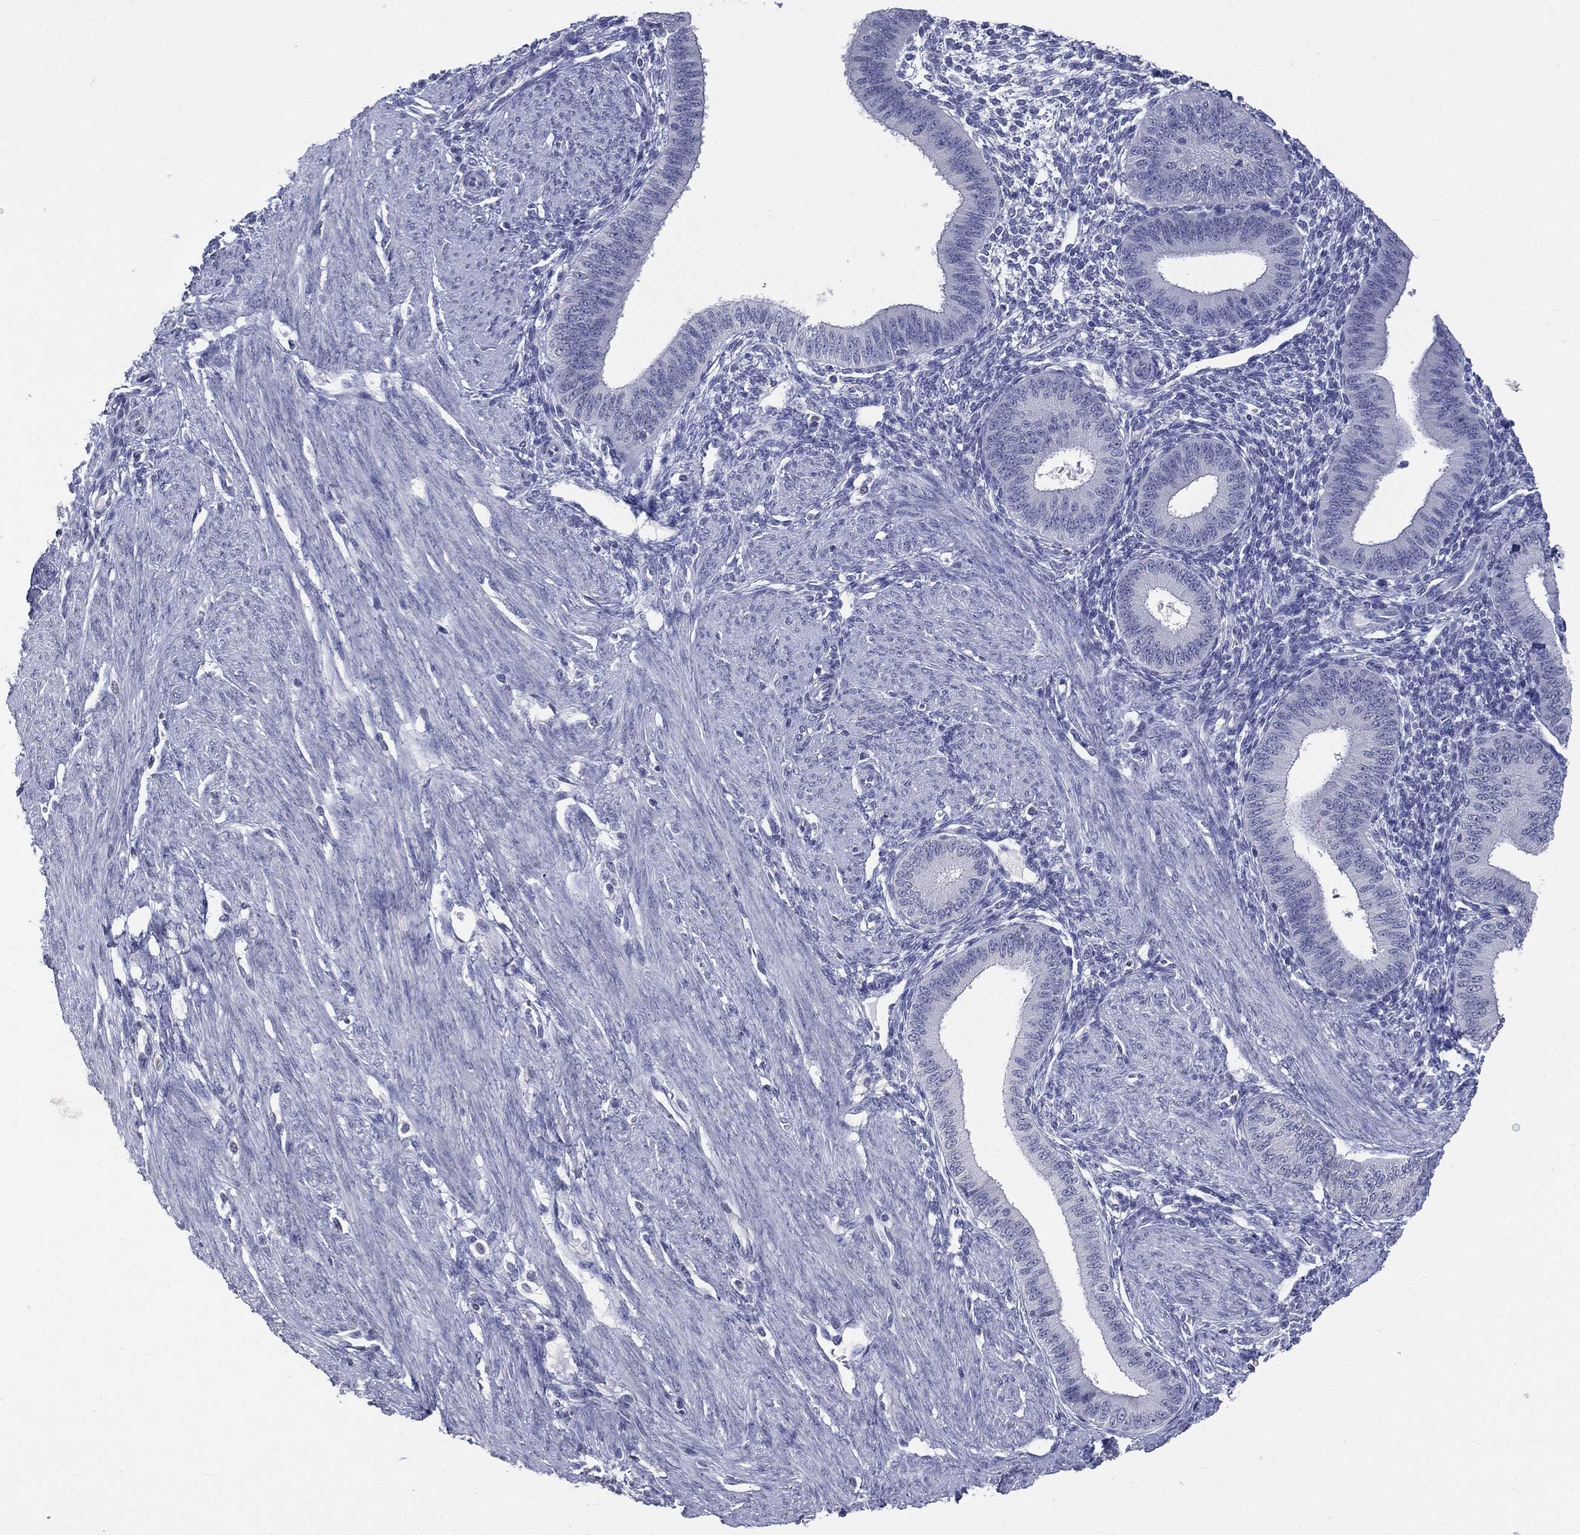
{"staining": {"intensity": "negative", "quantity": "none", "location": "none"}, "tissue": "endometrium", "cell_type": "Cells in endometrial stroma", "image_type": "normal", "snomed": [{"axis": "morphology", "description": "Normal tissue, NOS"}, {"axis": "topography", "description": "Endometrium"}], "caption": "Human endometrium stained for a protein using immunohistochemistry exhibits no positivity in cells in endometrial stroma.", "gene": "TSHB", "patient": {"sex": "female", "age": 39}}